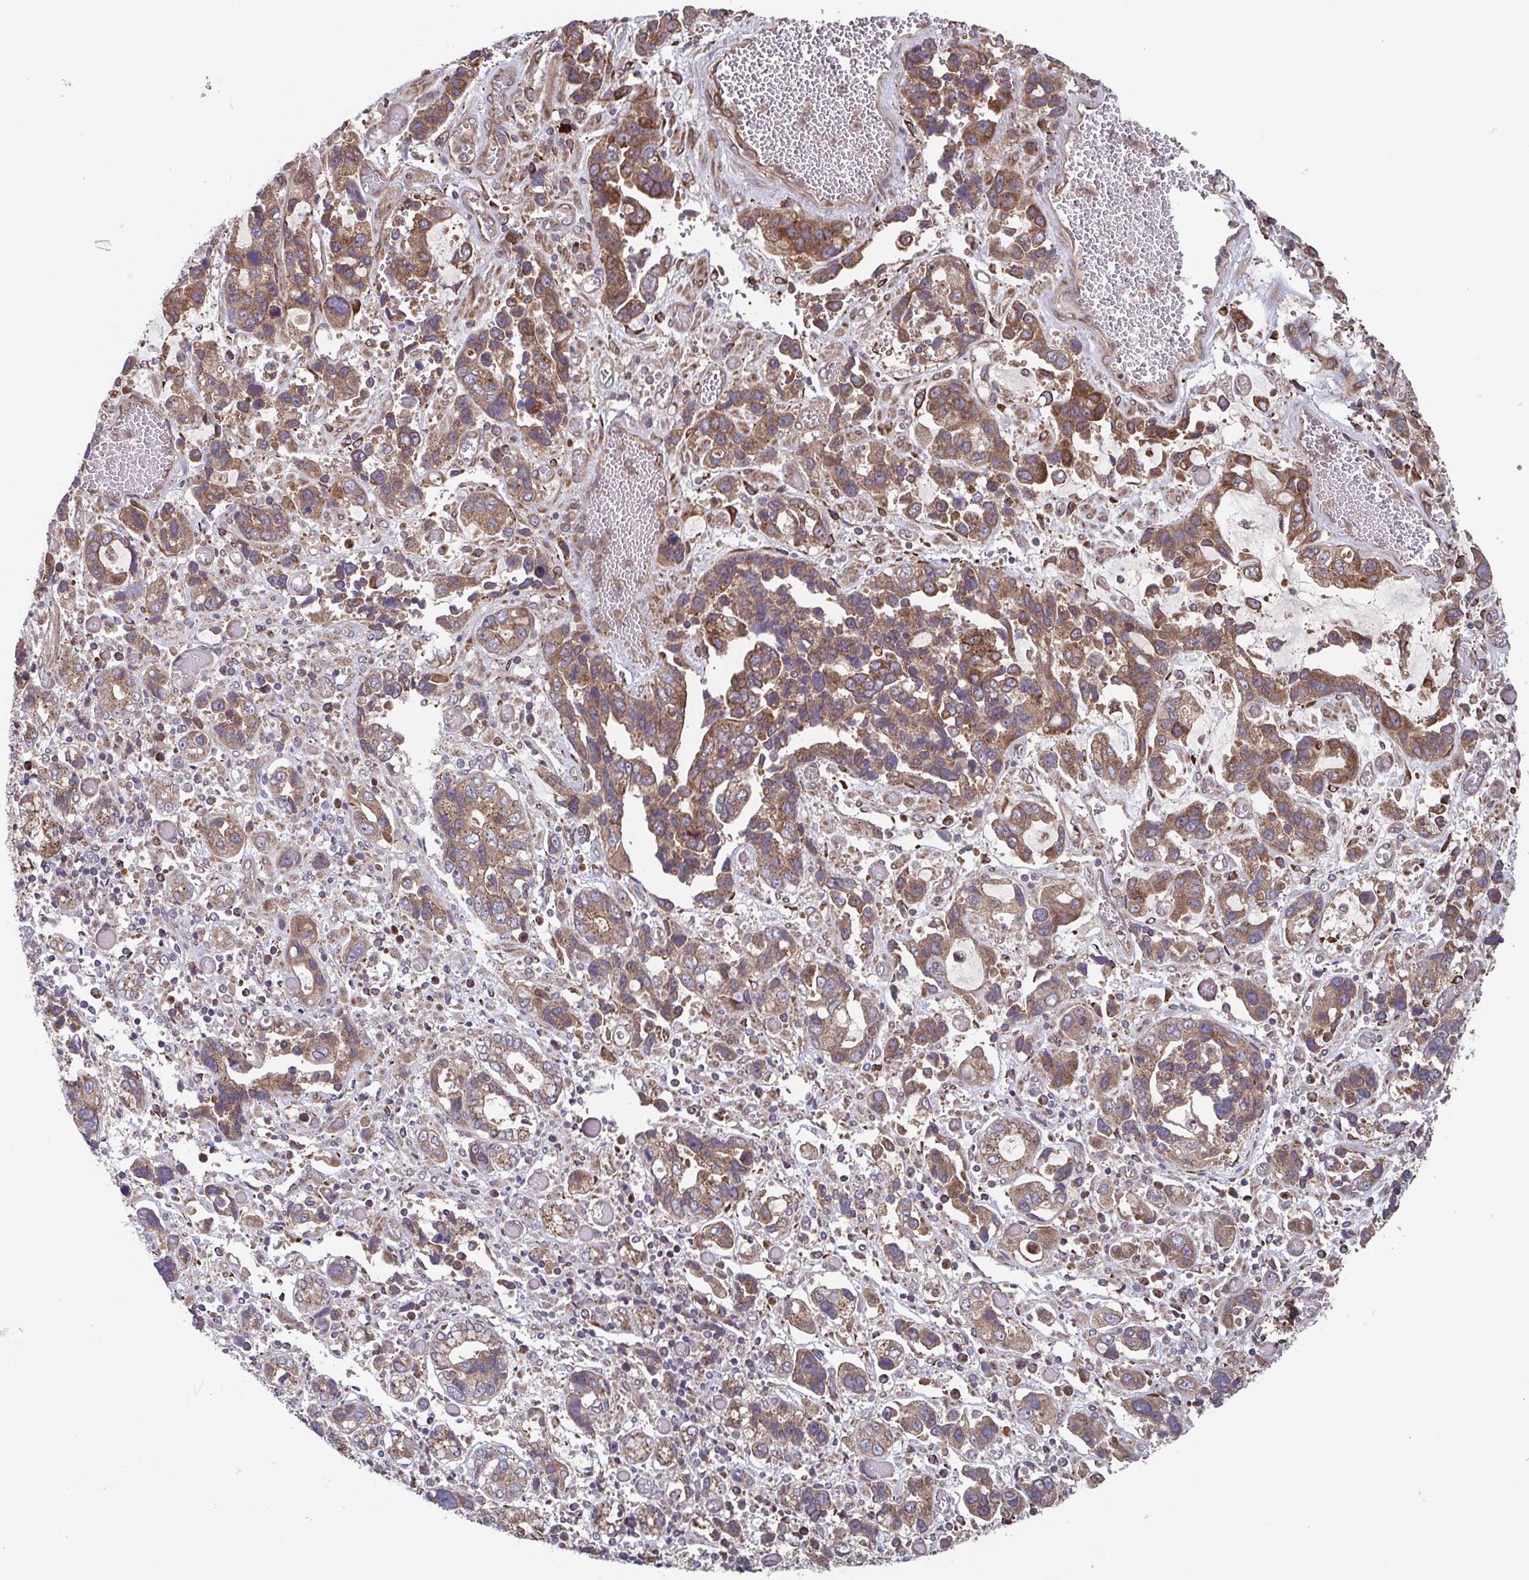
{"staining": {"intensity": "moderate", "quantity": ">75%", "location": "cytoplasmic/membranous"}, "tissue": "stomach cancer", "cell_type": "Tumor cells", "image_type": "cancer", "snomed": [{"axis": "morphology", "description": "Adenocarcinoma, NOS"}, {"axis": "topography", "description": "Stomach, upper"}], "caption": "Moderate cytoplasmic/membranous staining is identified in approximately >75% of tumor cells in stomach cancer.", "gene": "COPB1", "patient": {"sex": "female", "age": 81}}